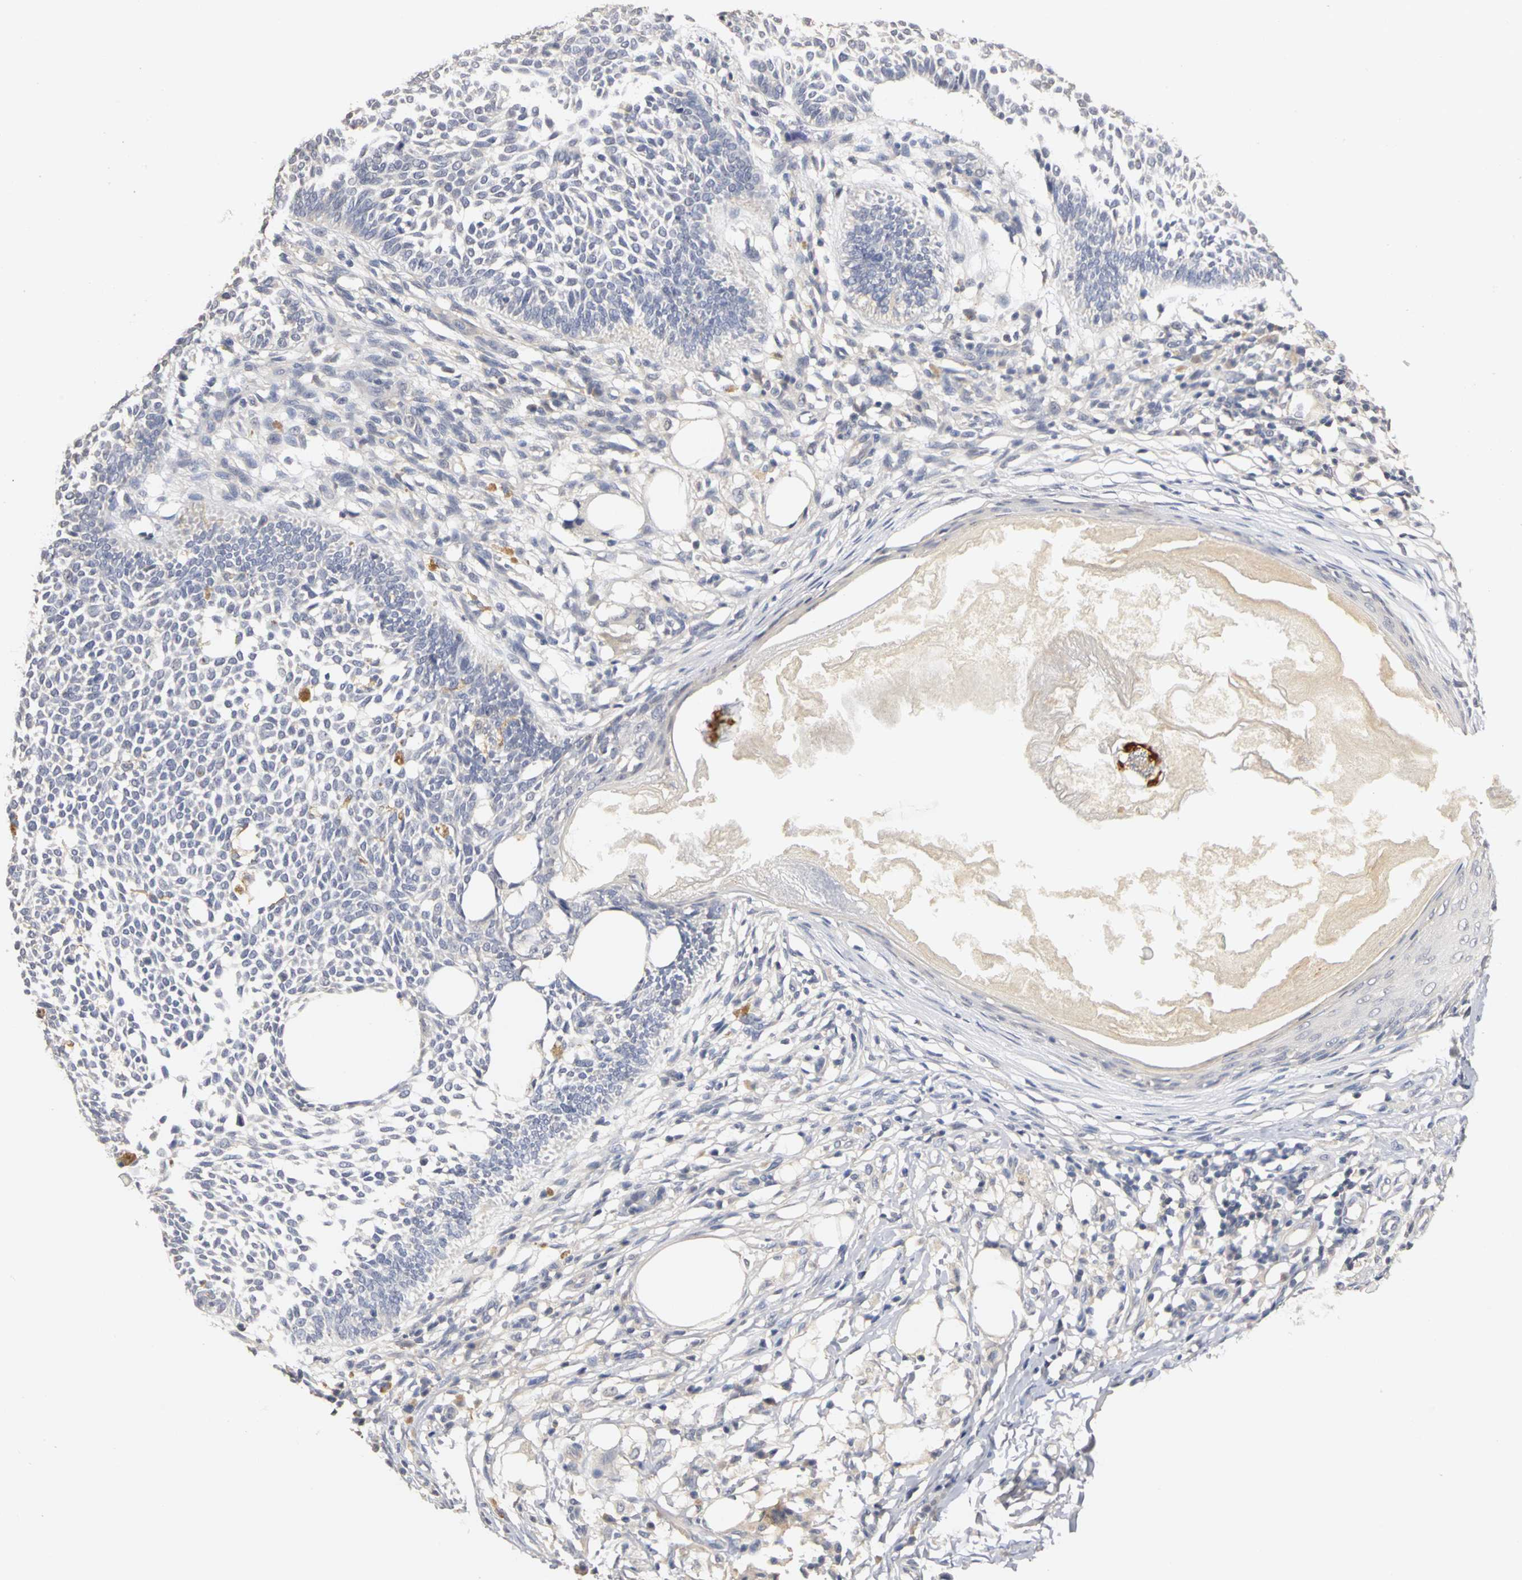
{"staining": {"intensity": "negative", "quantity": "none", "location": "none"}, "tissue": "skin cancer", "cell_type": "Tumor cells", "image_type": "cancer", "snomed": [{"axis": "morphology", "description": "Normal tissue, NOS"}, {"axis": "morphology", "description": "Basal cell carcinoma"}, {"axis": "topography", "description": "Skin"}], "caption": "Immunohistochemical staining of human skin cancer demonstrates no significant positivity in tumor cells.", "gene": "PGR", "patient": {"sex": "male", "age": 87}}